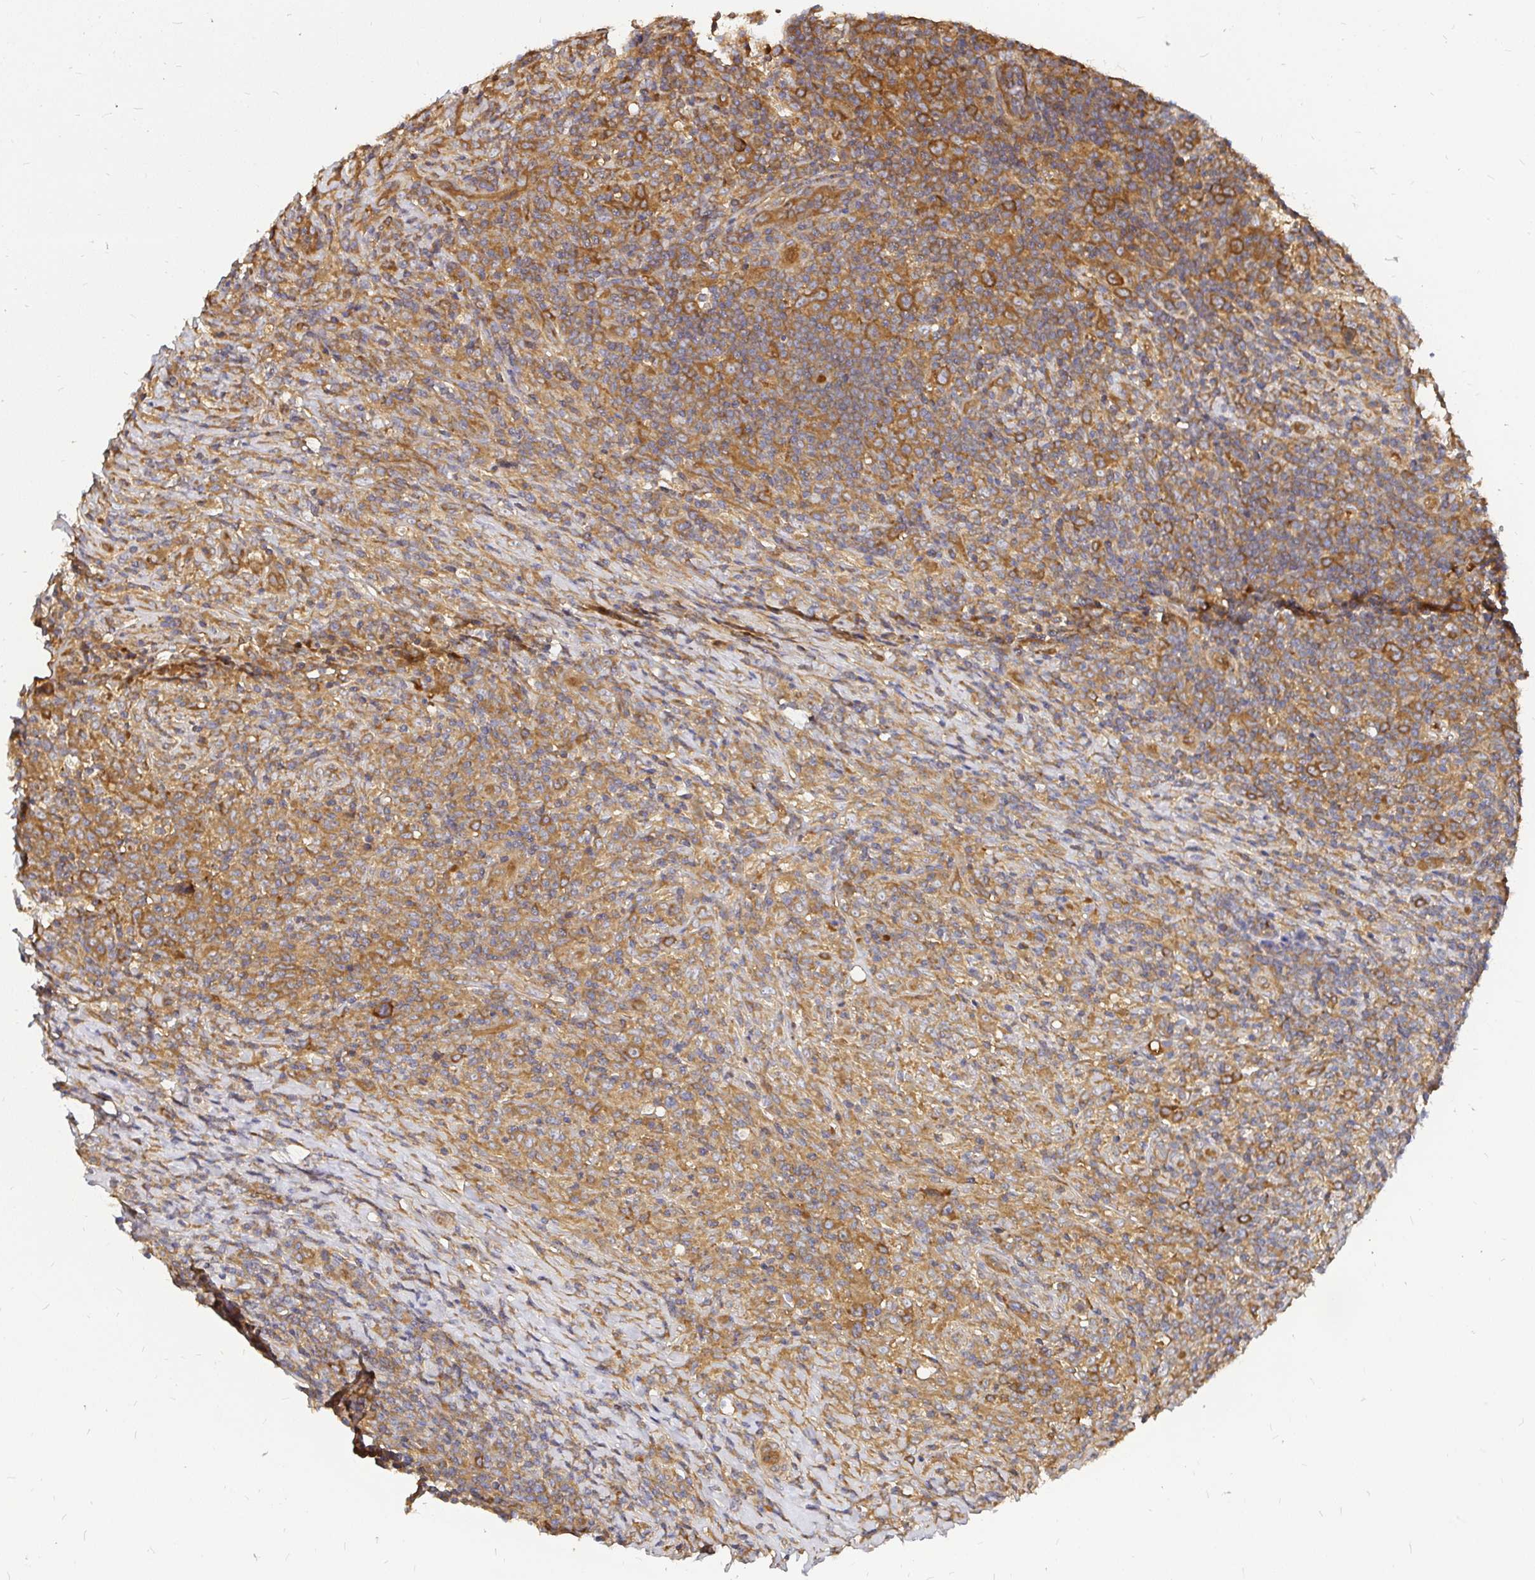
{"staining": {"intensity": "moderate", "quantity": ">75%", "location": "cytoplasmic/membranous"}, "tissue": "lymphoma", "cell_type": "Tumor cells", "image_type": "cancer", "snomed": [{"axis": "morphology", "description": "Hodgkin's disease, NOS"}, {"axis": "topography", "description": "Lymph node"}], "caption": "A photomicrograph of human lymphoma stained for a protein reveals moderate cytoplasmic/membranous brown staining in tumor cells.", "gene": "KIF5B", "patient": {"sex": "female", "age": 18}}